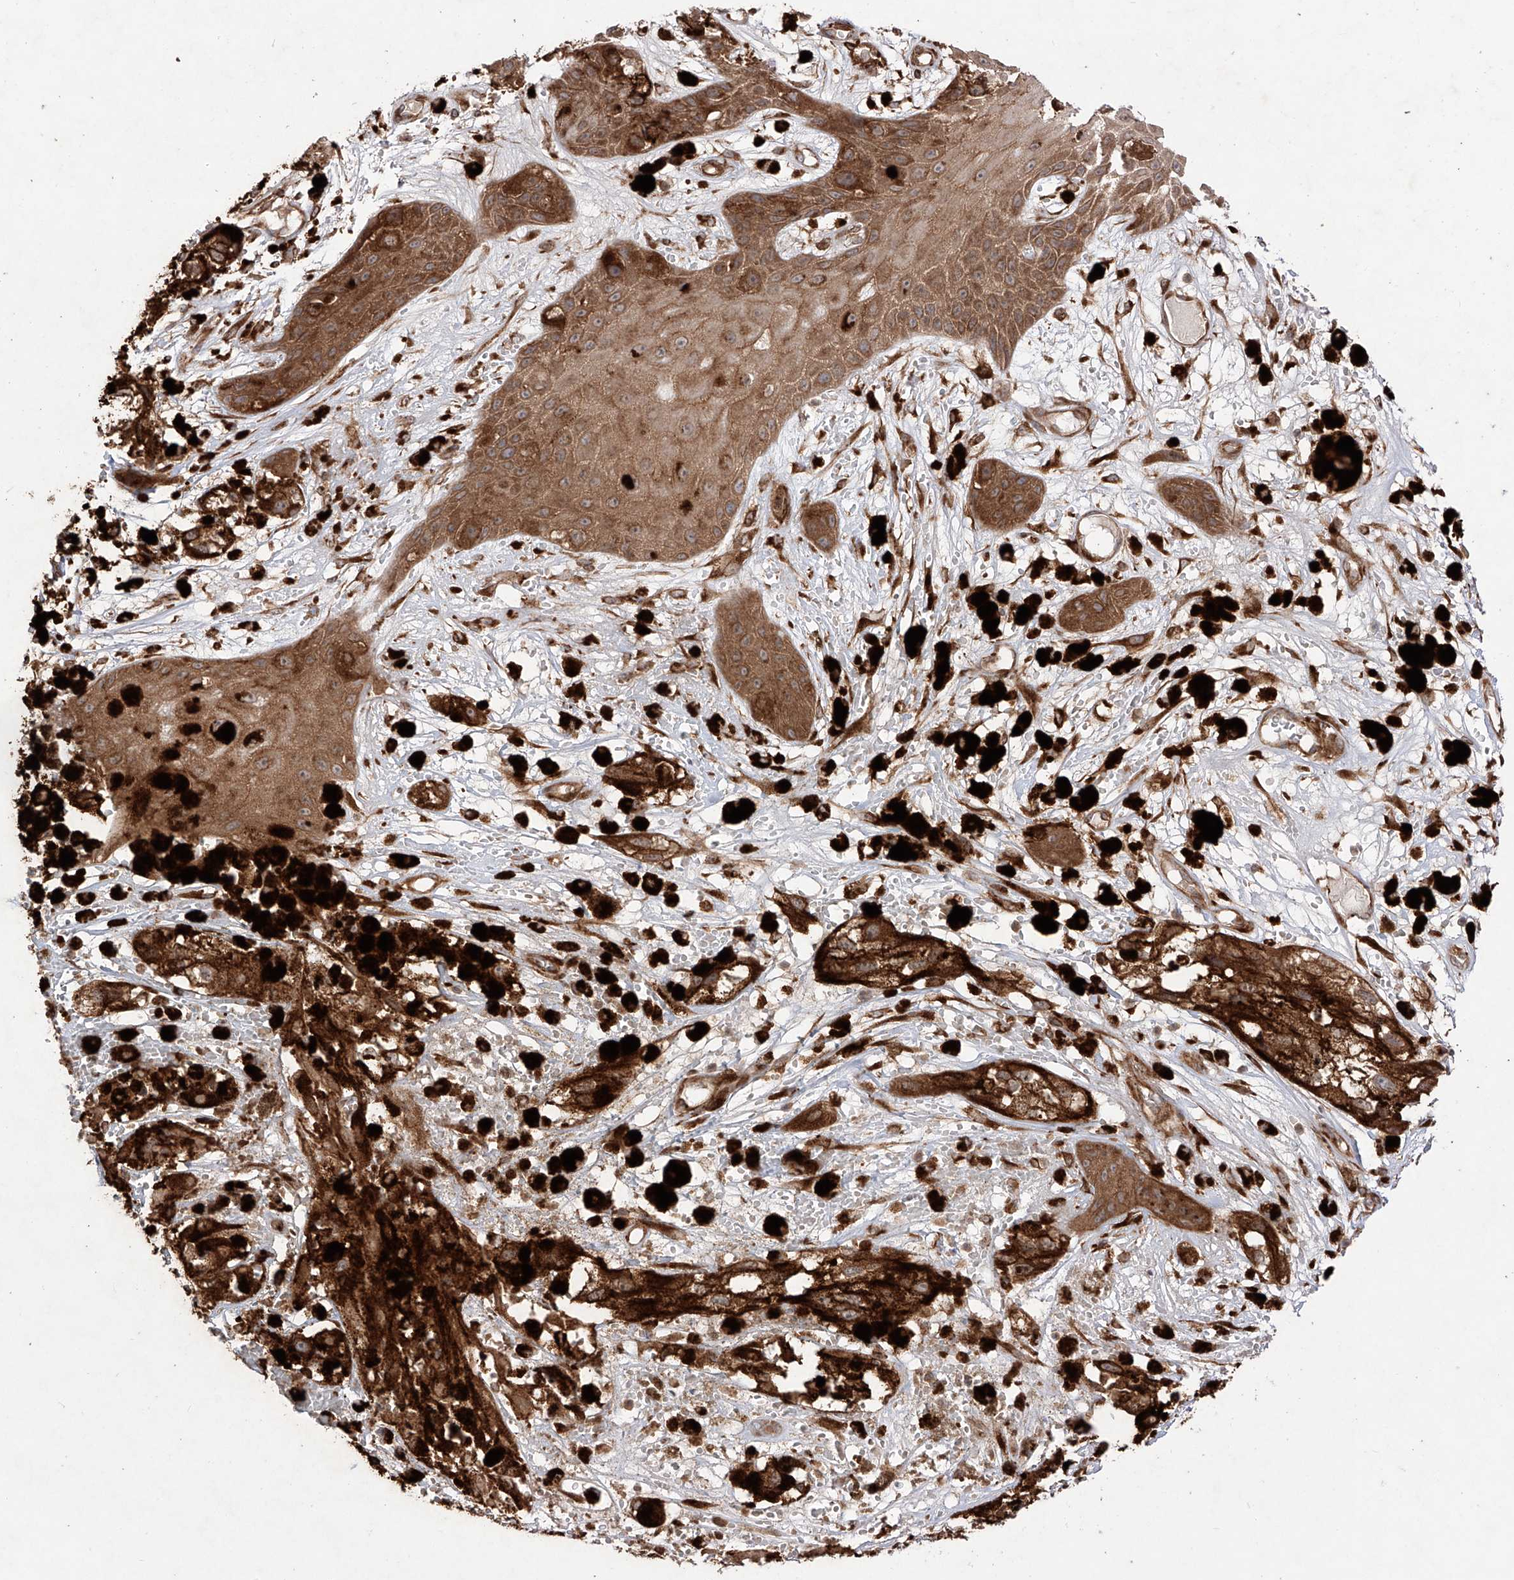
{"staining": {"intensity": "moderate", "quantity": ">75%", "location": "cytoplasmic/membranous"}, "tissue": "melanoma", "cell_type": "Tumor cells", "image_type": "cancer", "snomed": [{"axis": "morphology", "description": "Malignant melanoma, NOS"}, {"axis": "topography", "description": "Skin"}], "caption": "An immunohistochemistry image of neoplastic tissue is shown. Protein staining in brown labels moderate cytoplasmic/membranous positivity in melanoma within tumor cells.", "gene": "YKT6", "patient": {"sex": "male", "age": 88}}